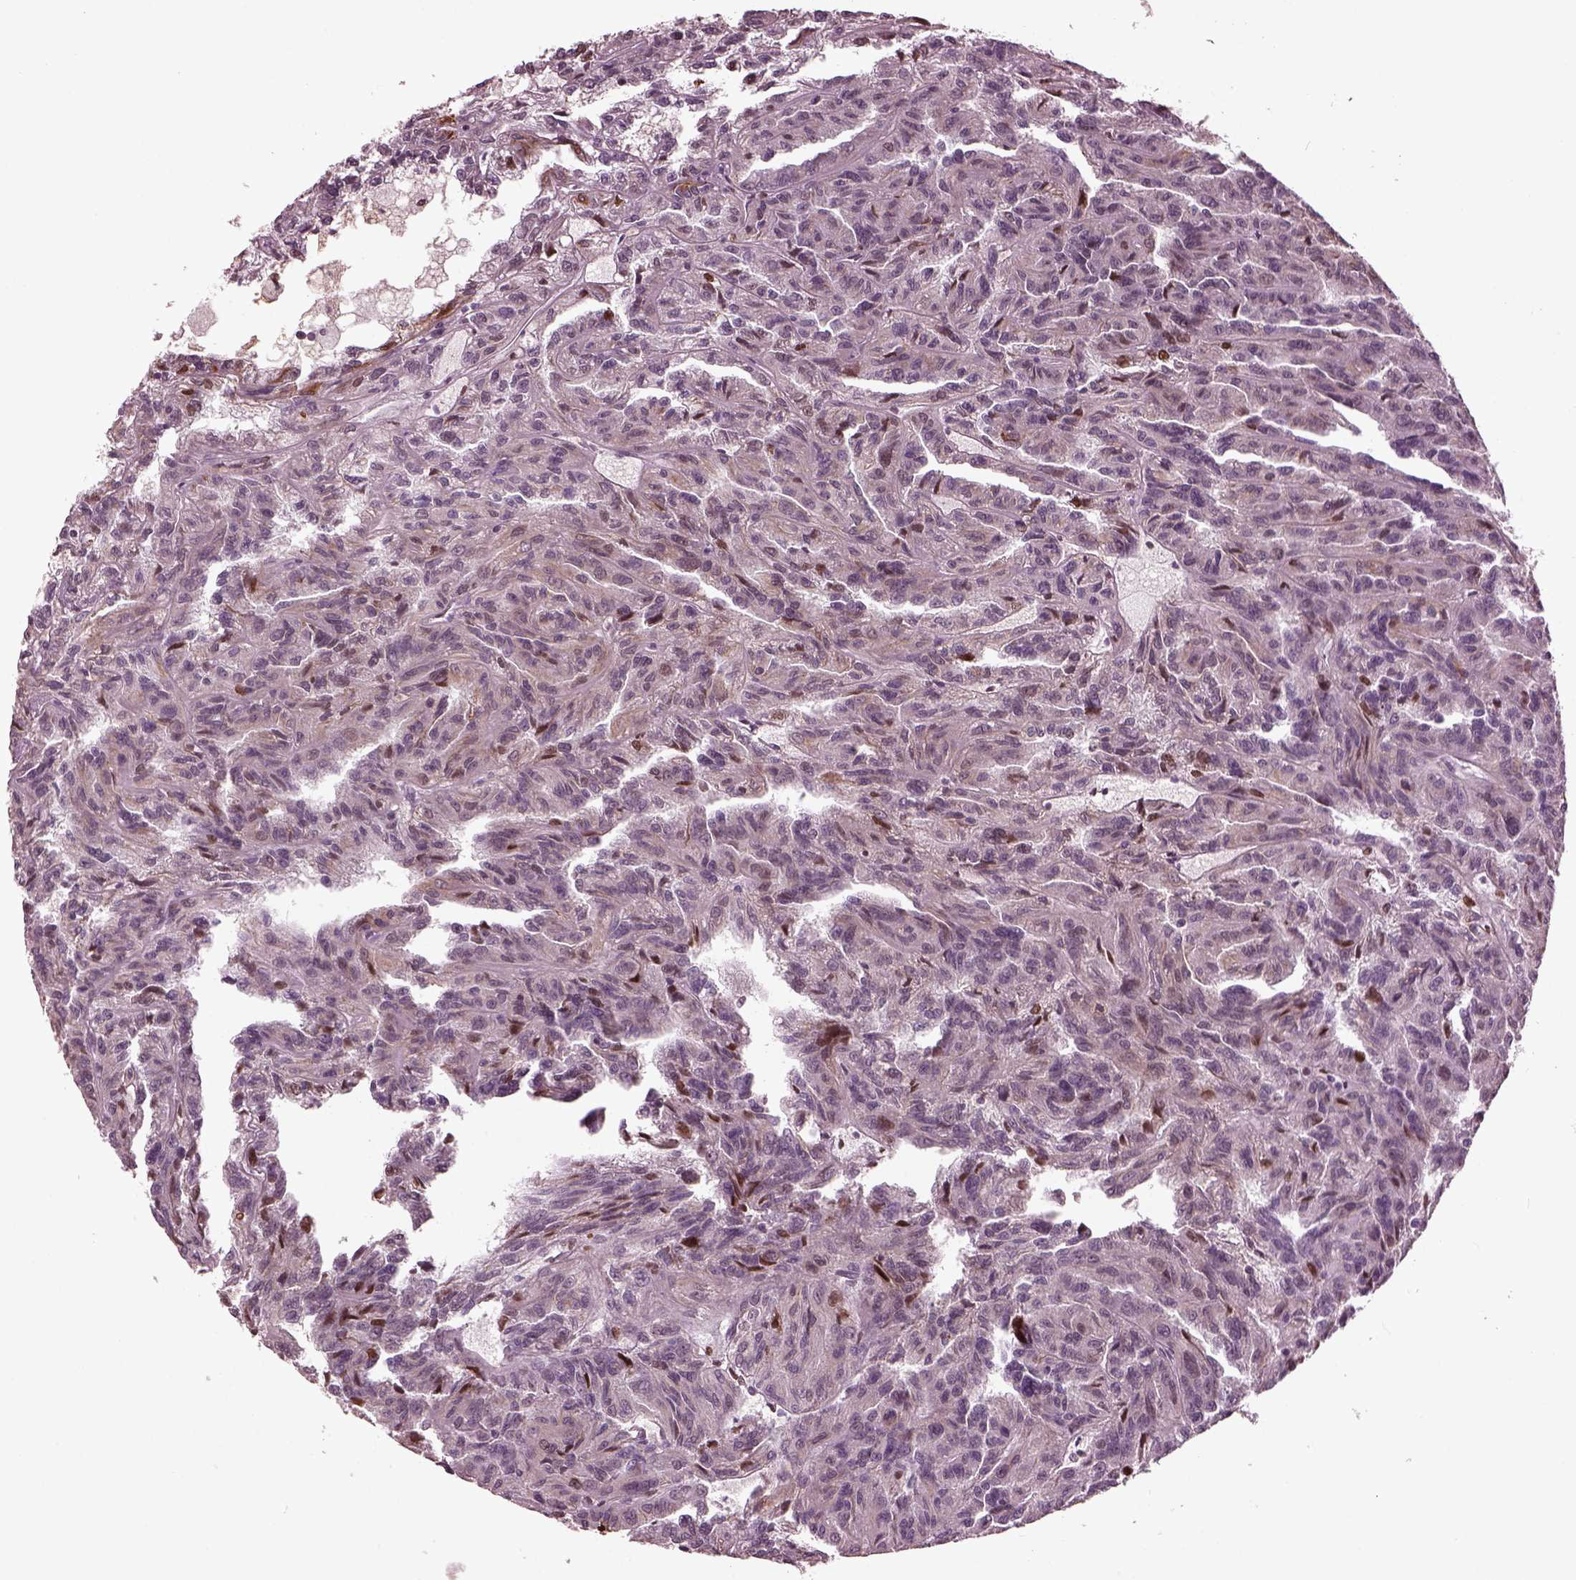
{"staining": {"intensity": "negative", "quantity": "none", "location": "none"}, "tissue": "renal cancer", "cell_type": "Tumor cells", "image_type": "cancer", "snomed": [{"axis": "morphology", "description": "Adenocarcinoma, NOS"}, {"axis": "topography", "description": "Kidney"}], "caption": "This is a photomicrograph of immunohistochemistry staining of renal cancer, which shows no expression in tumor cells.", "gene": "RUFY3", "patient": {"sex": "male", "age": 79}}